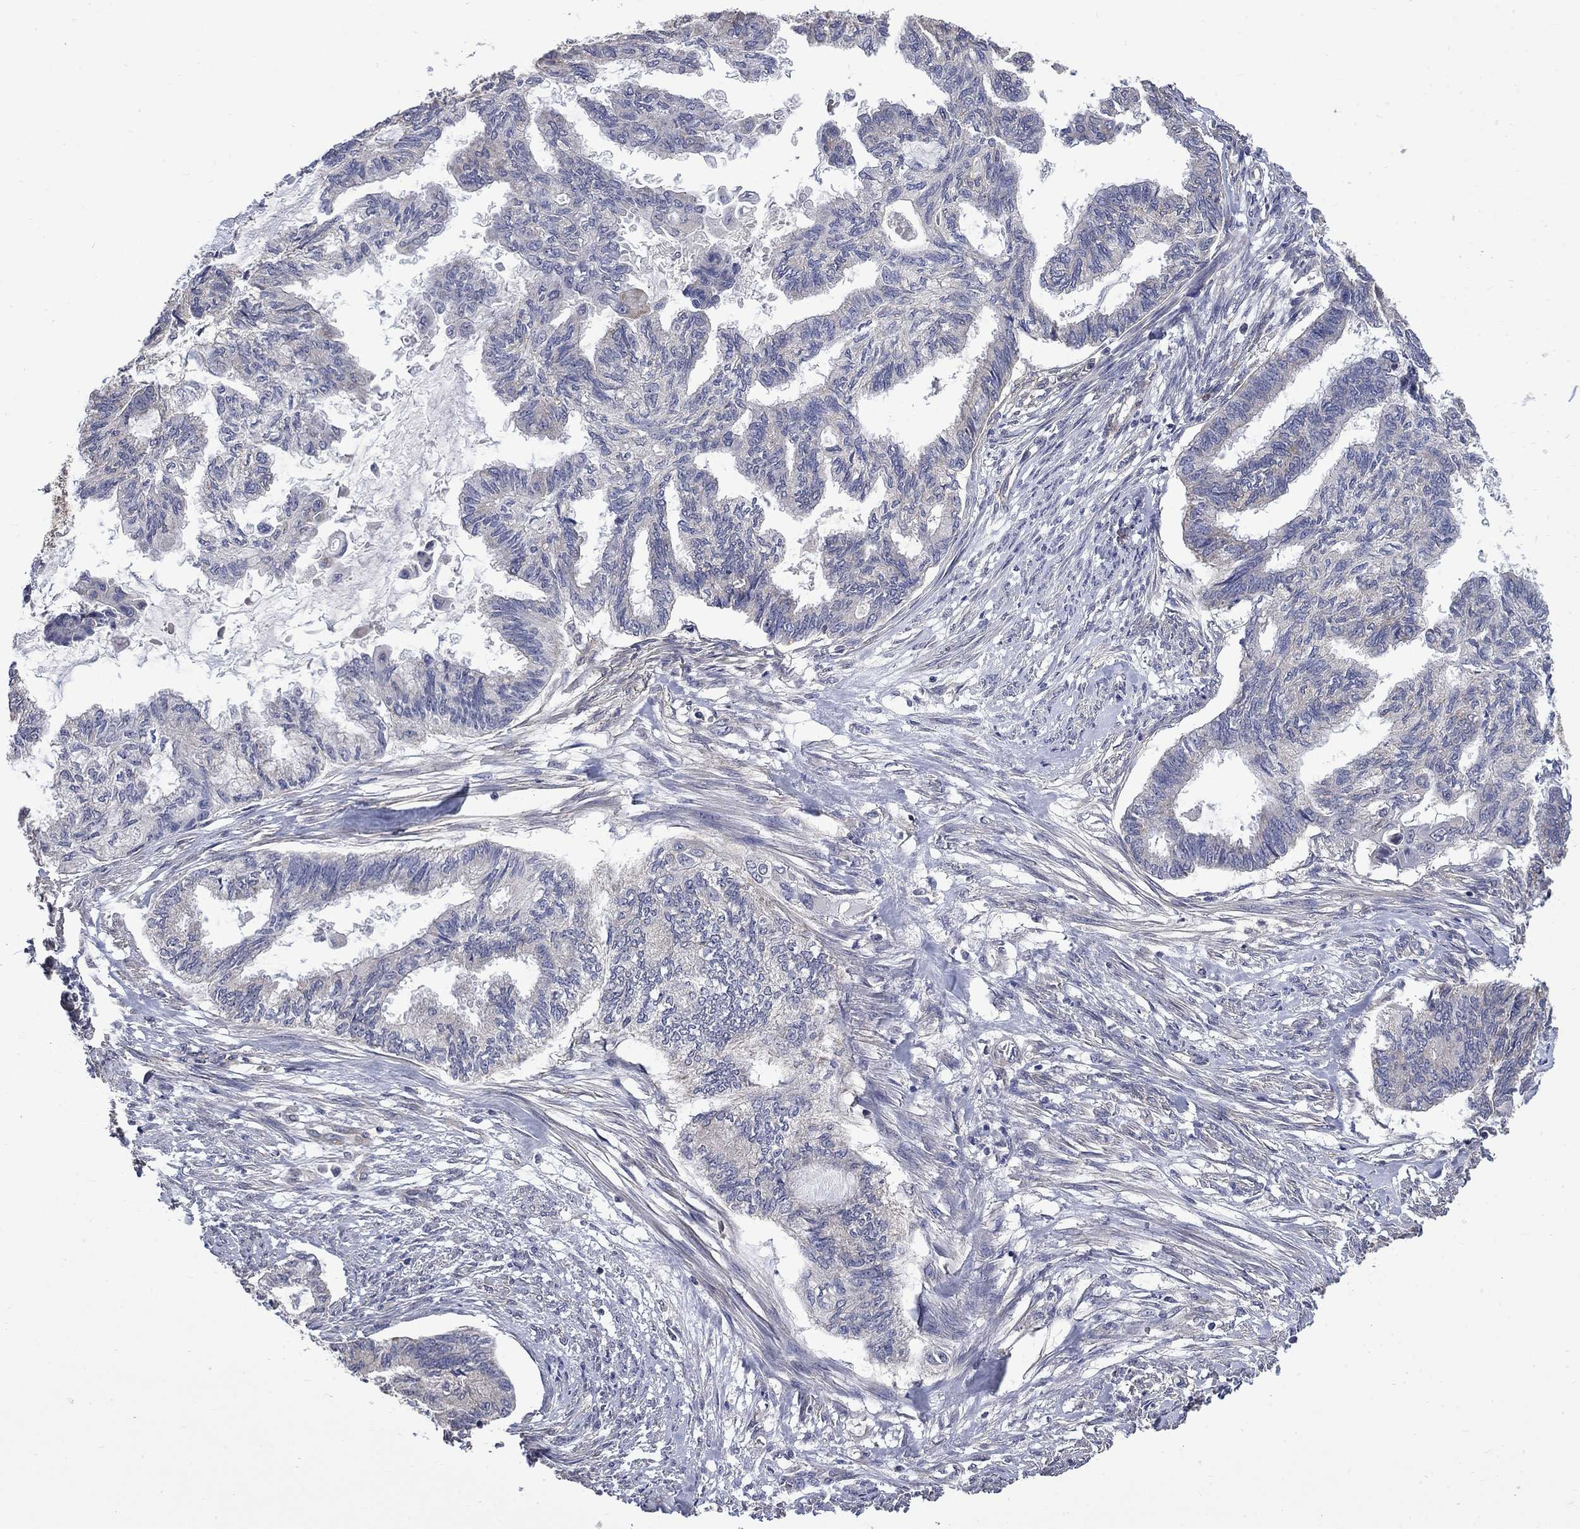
{"staining": {"intensity": "negative", "quantity": "none", "location": "none"}, "tissue": "endometrial cancer", "cell_type": "Tumor cells", "image_type": "cancer", "snomed": [{"axis": "morphology", "description": "Adenocarcinoma, NOS"}, {"axis": "topography", "description": "Endometrium"}], "caption": "Histopathology image shows no protein staining in tumor cells of endometrial cancer tissue.", "gene": "HSPA12A", "patient": {"sex": "female", "age": 86}}